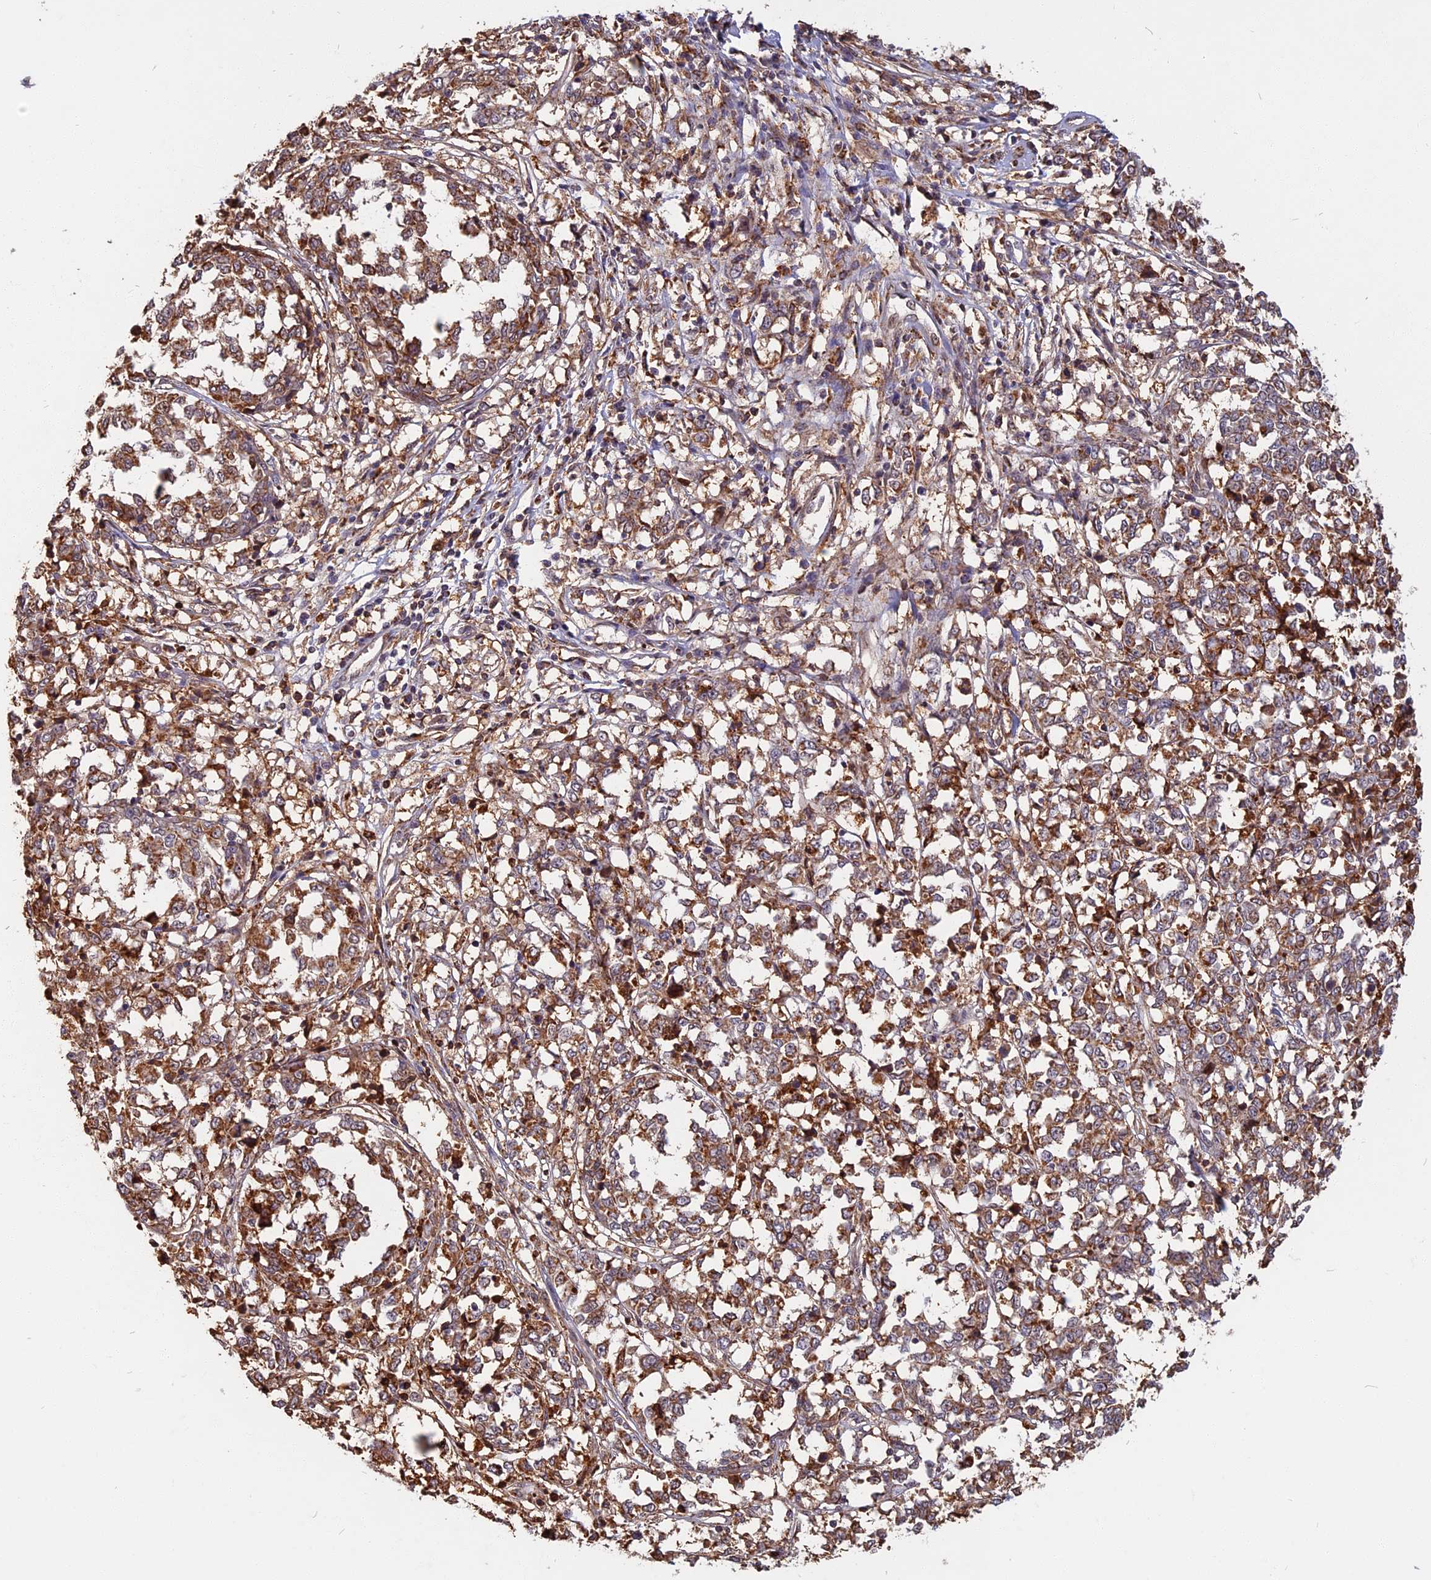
{"staining": {"intensity": "moderate", "quantity": ">75%", "location": "cytoplasmic/membranous"}, "tissue": "melanoma", "cell_type": "Tumor cells", "image_type": "cancer", "snomed": [{"axis": "morphology", "description": "Malignant melanoma, NOS"}, {"axis": "topography", "description": "Skin"}], "caption": "IHC of human melanoma shows medium levels of moderate cytoplasmic/membranous positivity in about >75% of tumor cells. (DAB IHC, brown staining for protein, blue staining for nuclei).", "gene": "SPG11", "patient": {"sex": "female", "age": 72}}